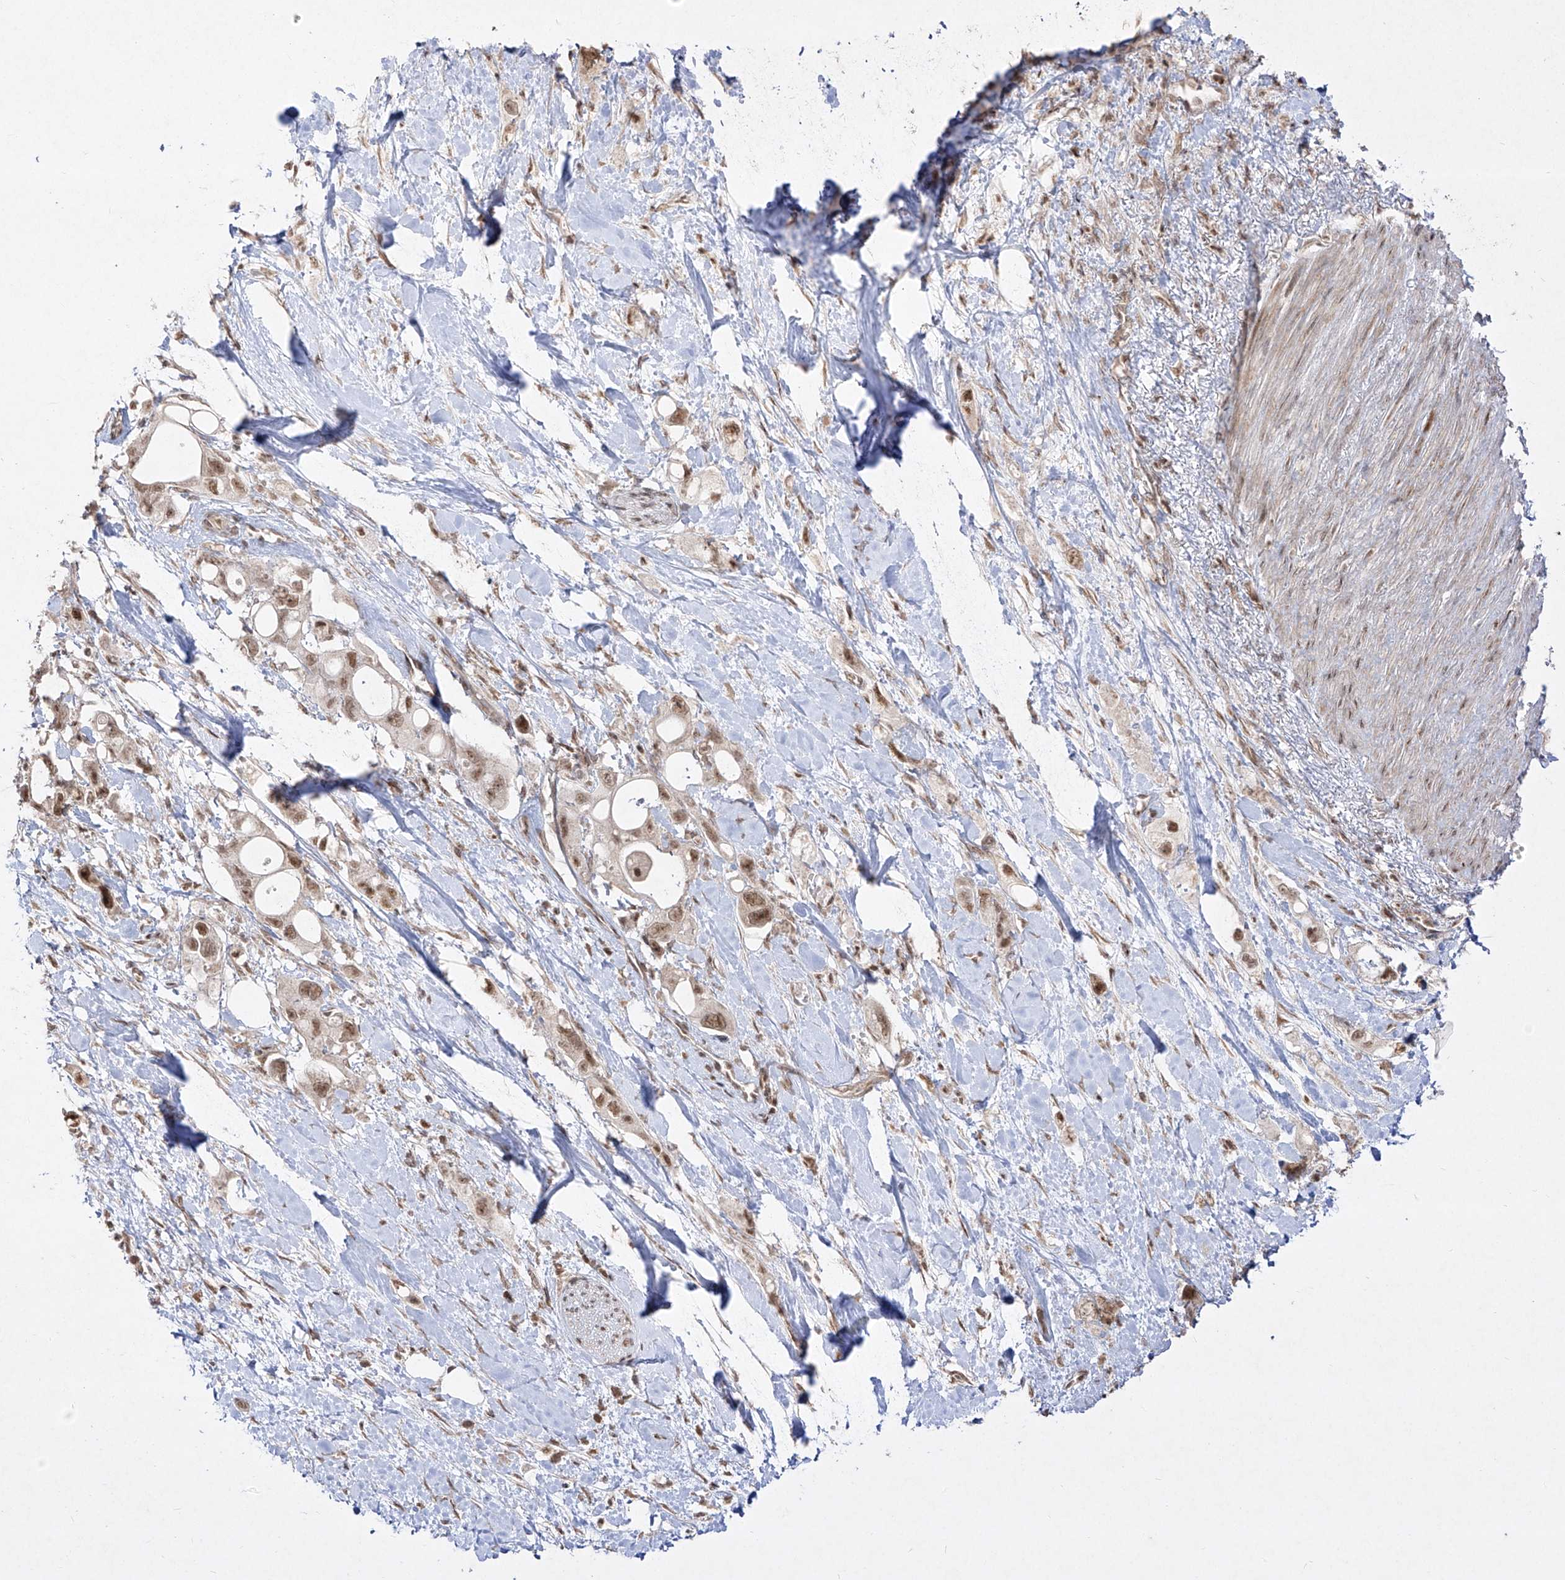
{"staining": {"intensity": "moderate", "quantity": ">75%", "location": "nuclear"}, "tissue": "pancreatic cancer", "cell_type": "Tumor cells", "image_type": "cancer", "snomed": [{"axis": "morphology", "description": "Adenocarcinoma, NOS"}, {"axis": "topography", "description": "Pancreas"}], "caption": "Immunohistochemistry of human pancreatic cancer shows medium levels of moderate nuclear positivity in about >75% of tumor cells.", "gene": "SNRNP27", "patient": {"sex": "female", "age": 56}}